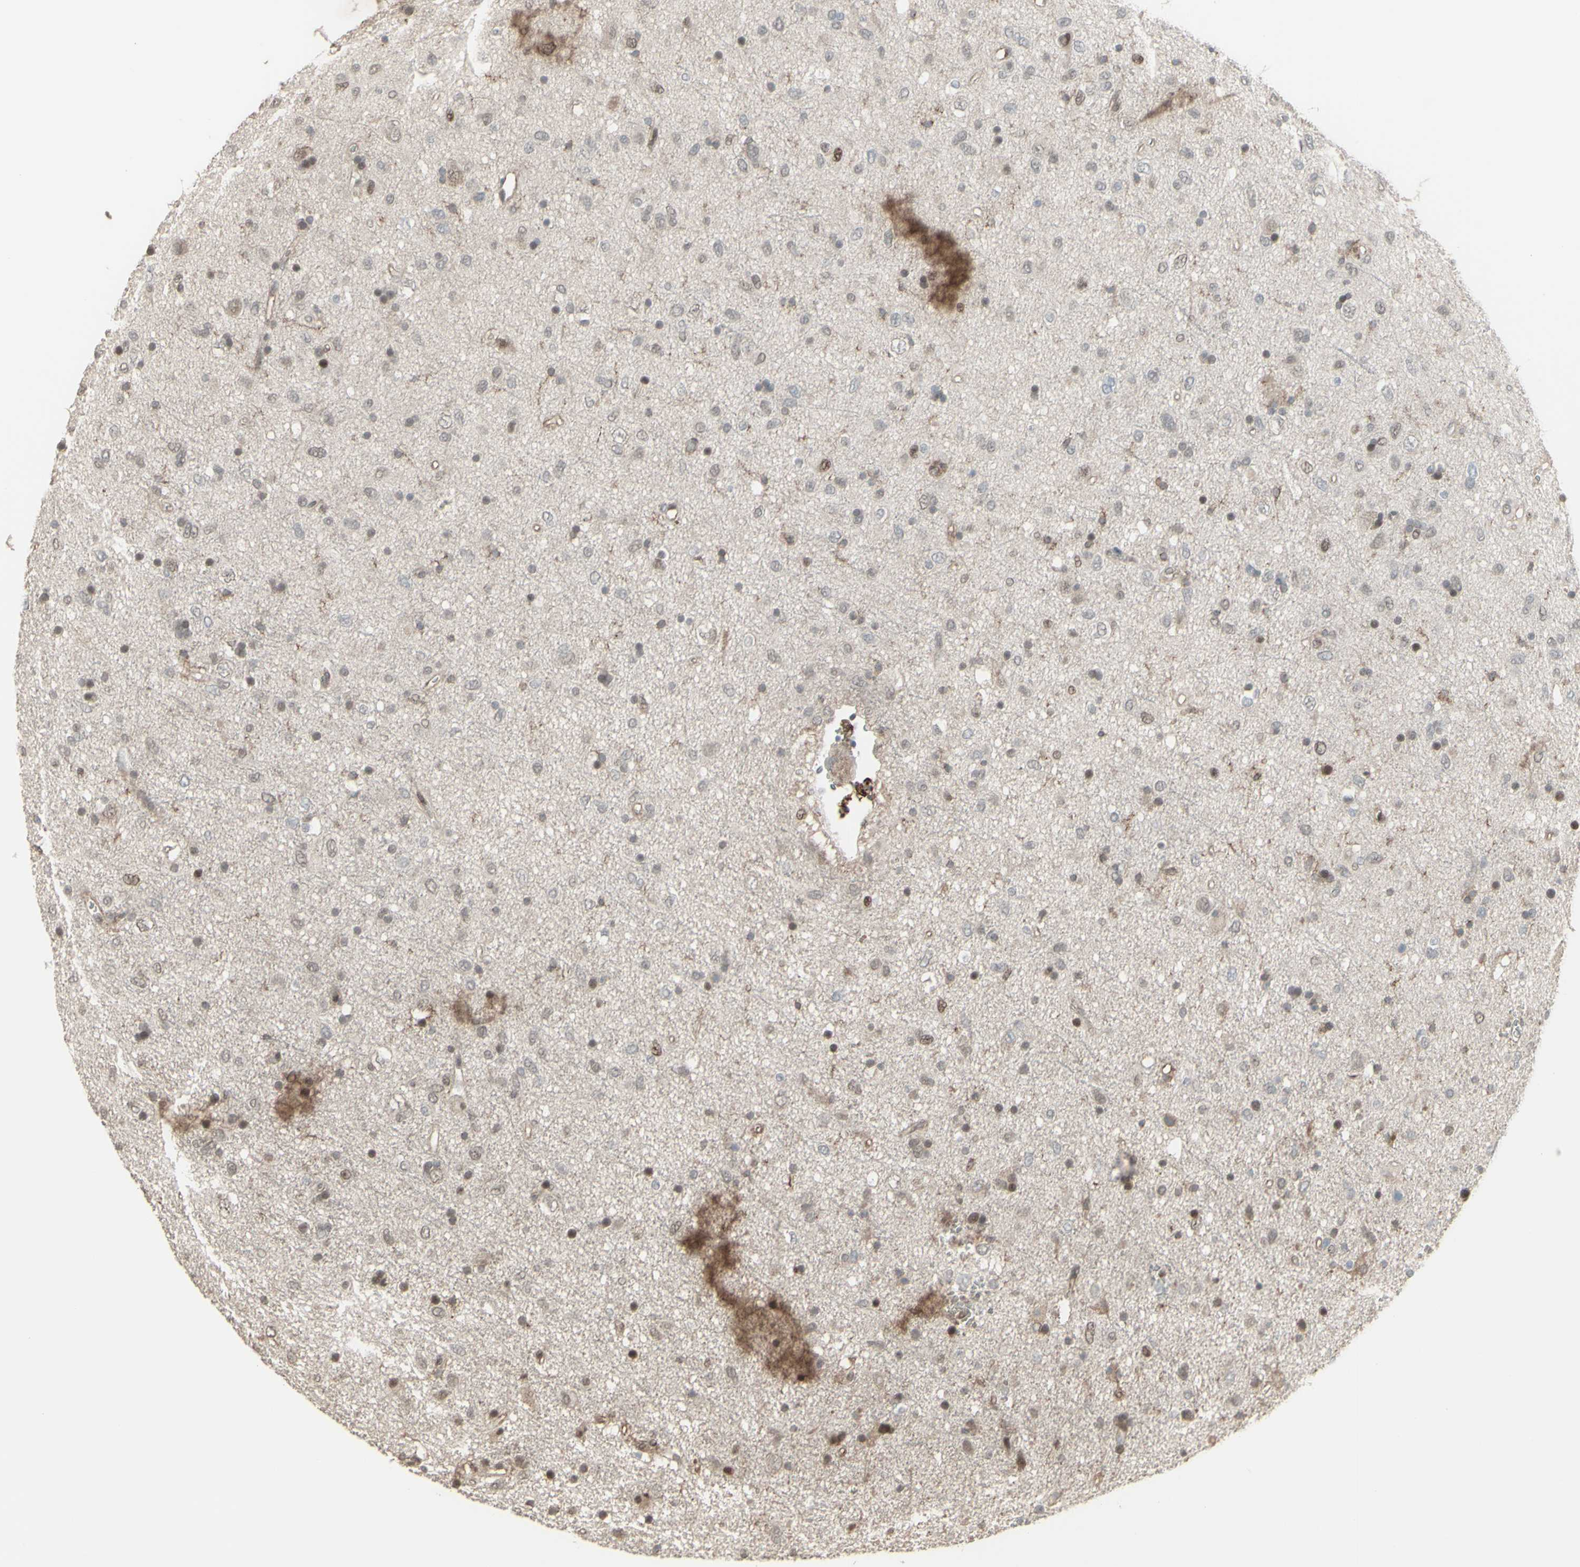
{"staining": {"intensity": "weak", "quantity": "<25%", "location": "cytoplasmic/membranous"}, "tissue": "glioma", "cell_type": "Tumor cells", "image_type": "cancer", "snomed": [{"axis": "morphology", "description": "Glioma, malignant, Low grade"}, {"axis": "topography", "description": "Brain"}], "caption": "Immunohistochemical staining of human glioma shows no significant staining in tumor cells.", "gene": "CD33", "patient": {"sex": "male", "age": 77}}